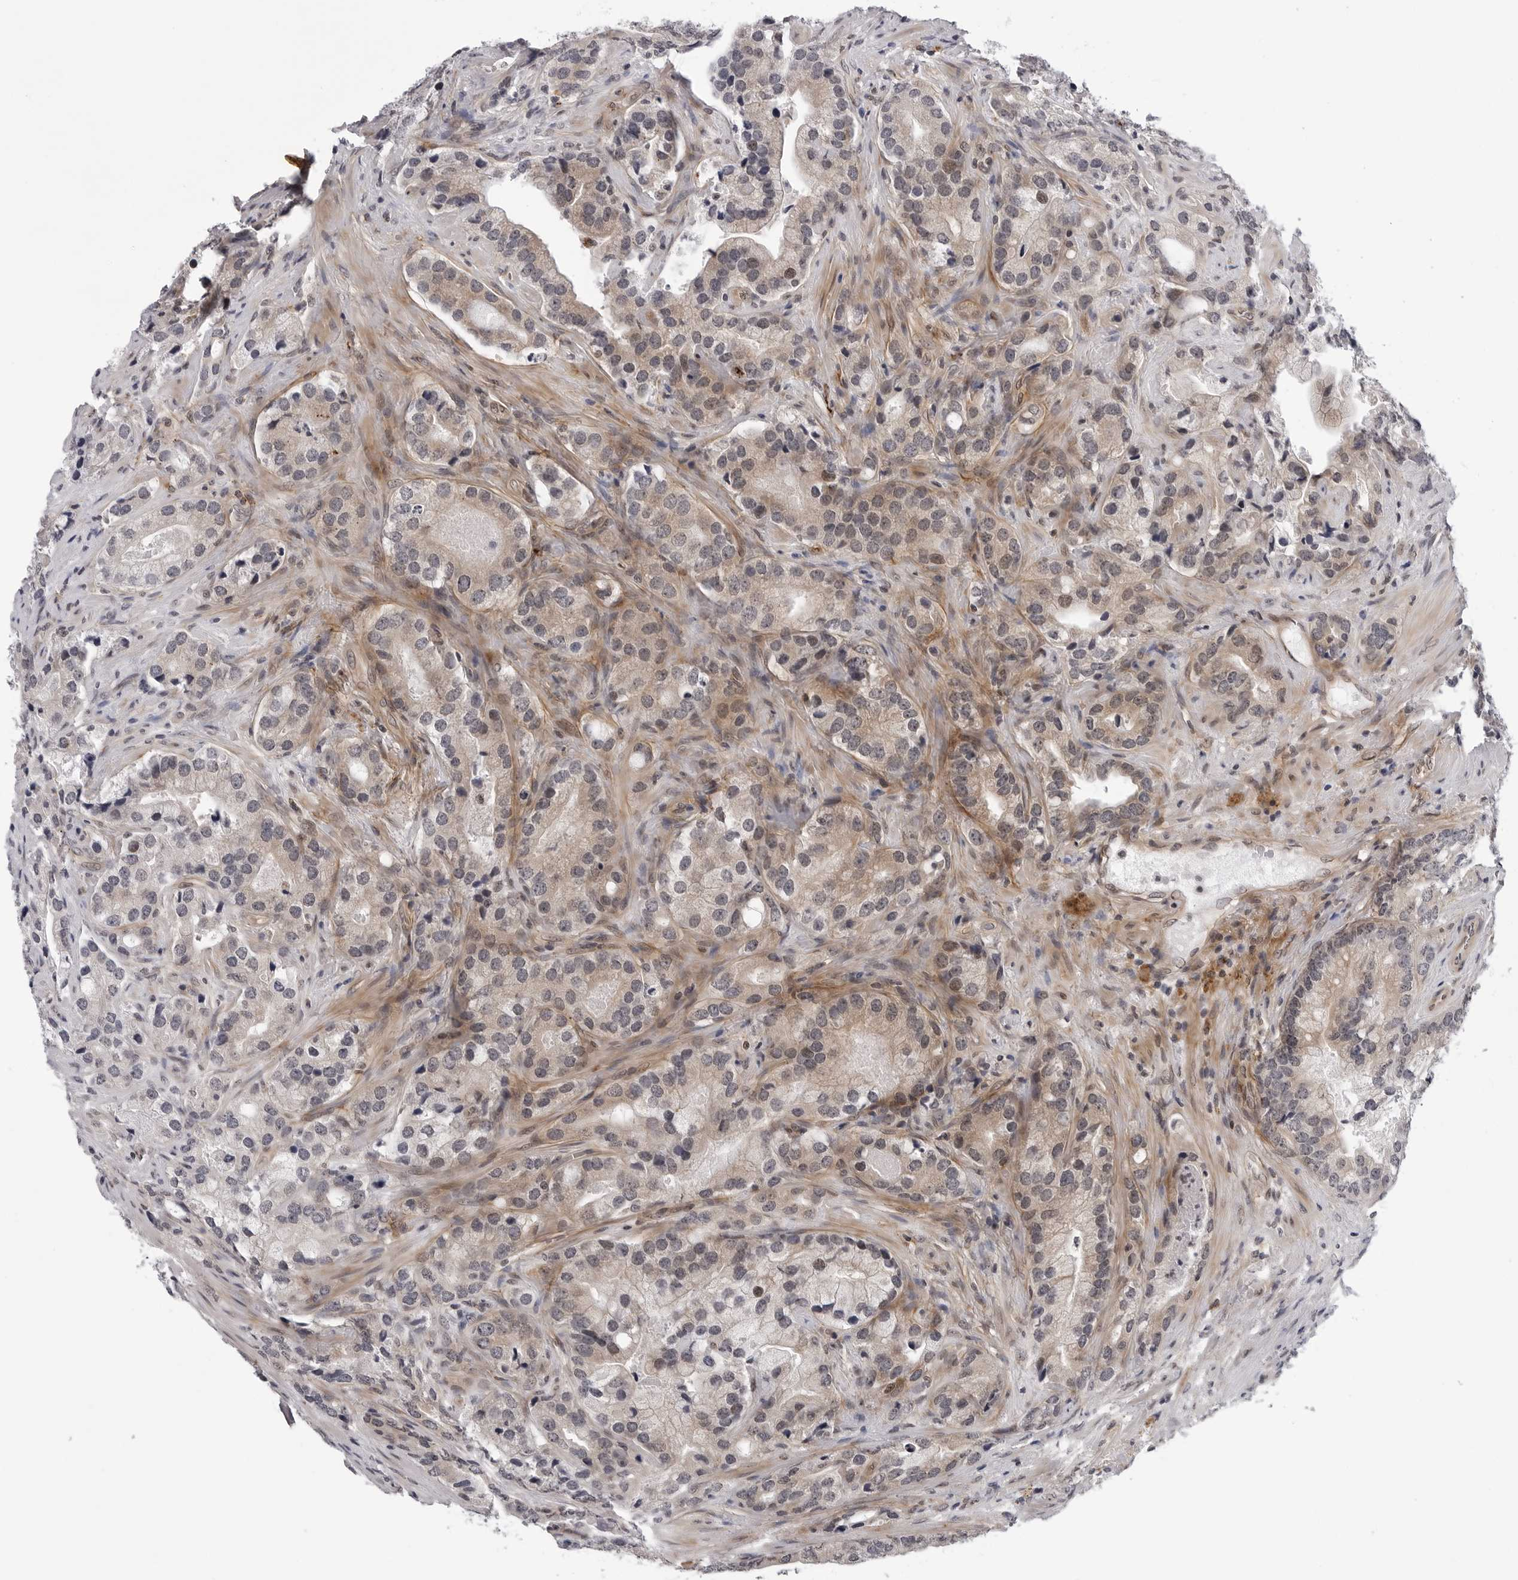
{"staining": {"intensity": "weak", "quantity": ">75%", "location": "cytoplasmic/membranous"}, "tissue": "prostate cancer", "cell_type": "Tumor cells", "image_type": "cancer", "snomed": [{"axis": "morphology", "description": "Adenocarcinoma, High grade"}, {"axis": "topography", "description": "Prostate"}], "caption": "The immunohistochemical stain highlights weak cytoplasmic/membranous staining in tumor cells of prostate high-grade adenocarcinoma tissue.", "gene": "KIAA1614", "patient": {"sex": "male", "age": 70}}